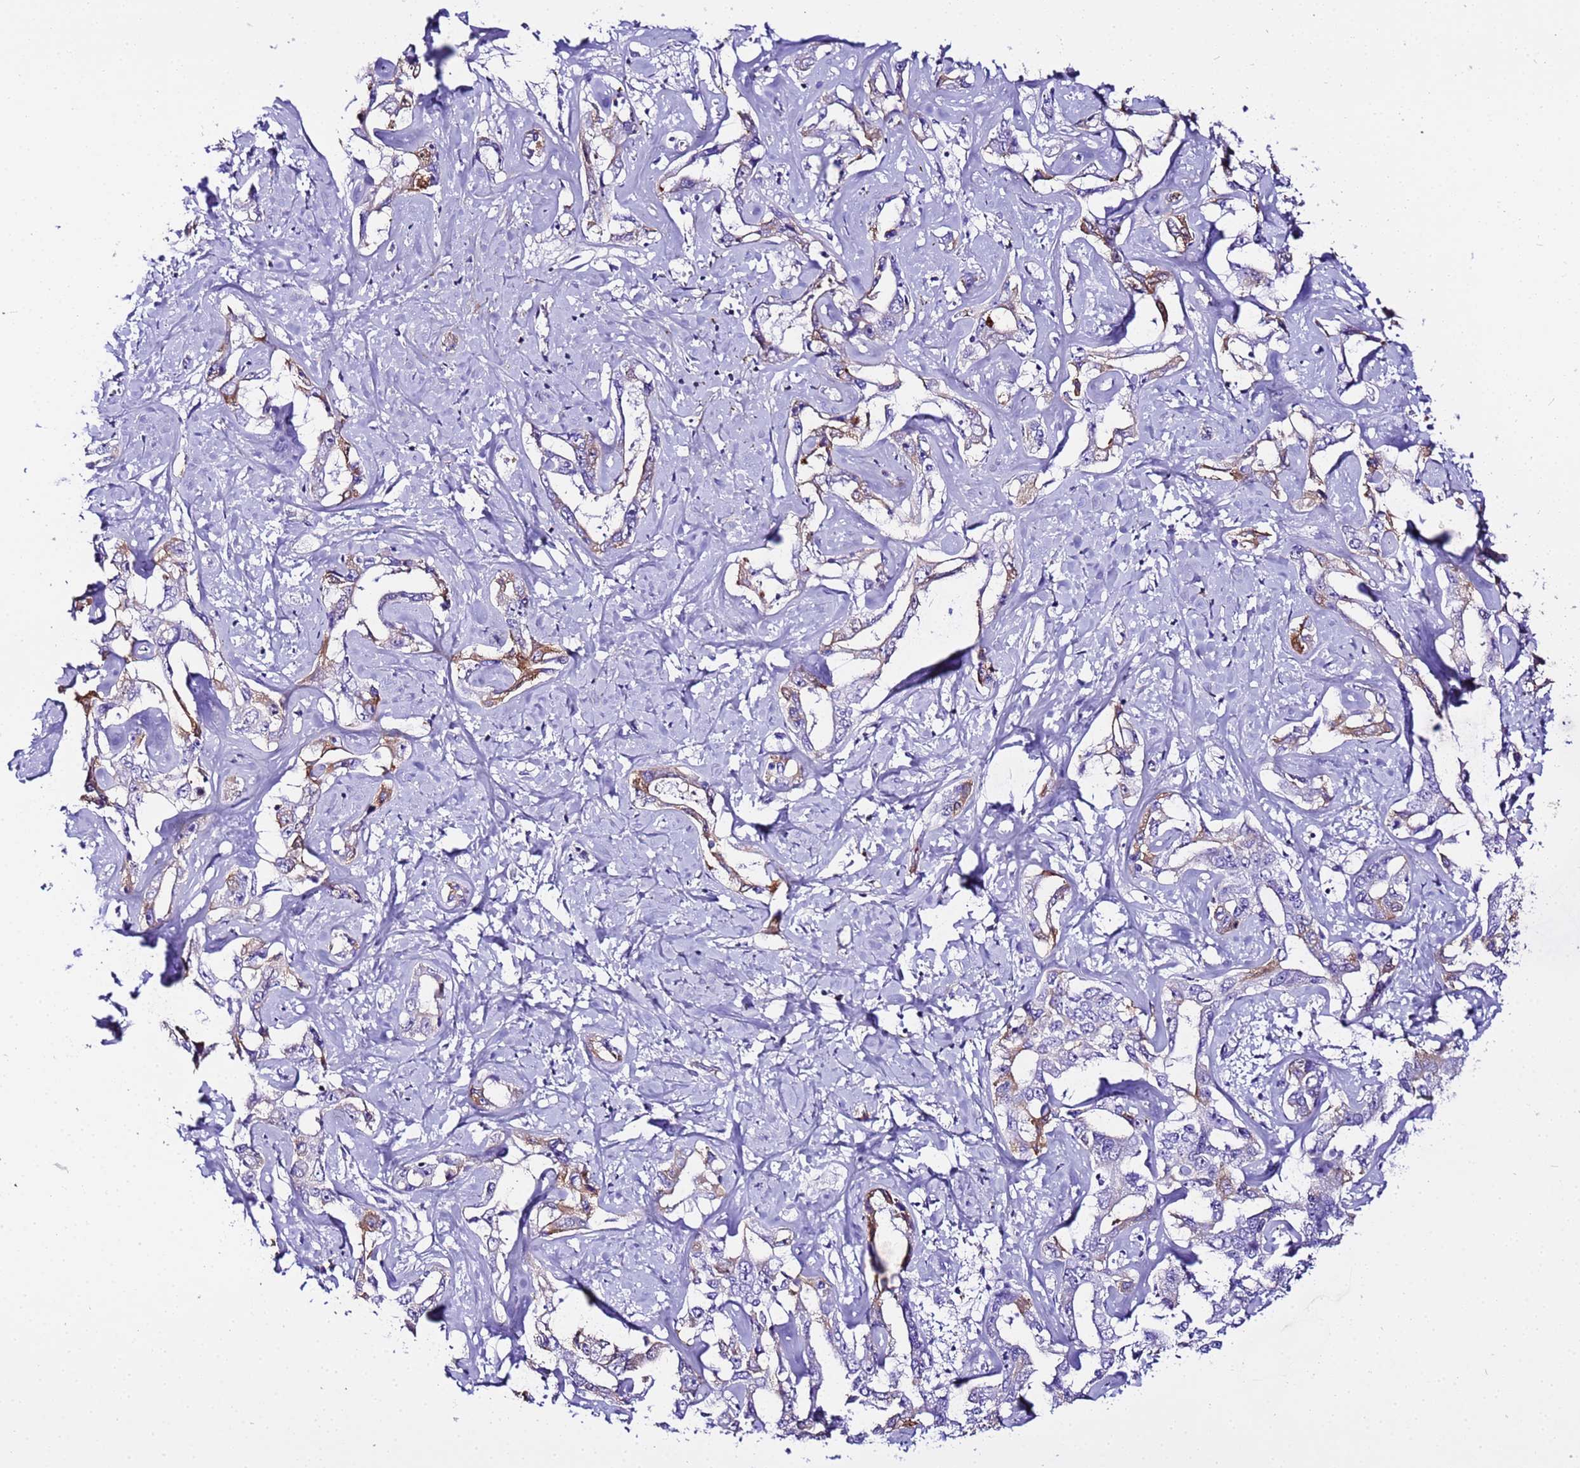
{"staining": {"intensity": "moderate", "quantity": "<25%", "location": "cytoplasmic/membranous"}, "tissue": "liver cancer", "cell_type": "Tumor cells", "image_type": "cancer", "snomed": [{"axis": "morphology", "description": "Cholangiocarcinoma"}, {"axis": "topography", "description": "Liver"}], "caption": "A micrograph showing moderate cytoplasmic/membranous staining in approximately <25% of tumor cells in cholangiocarcinoma (liver), as visualized by brown immunohistochemical staining.", "gene": "CFHR2", "patient": {"sex": "male", "age": 59}}